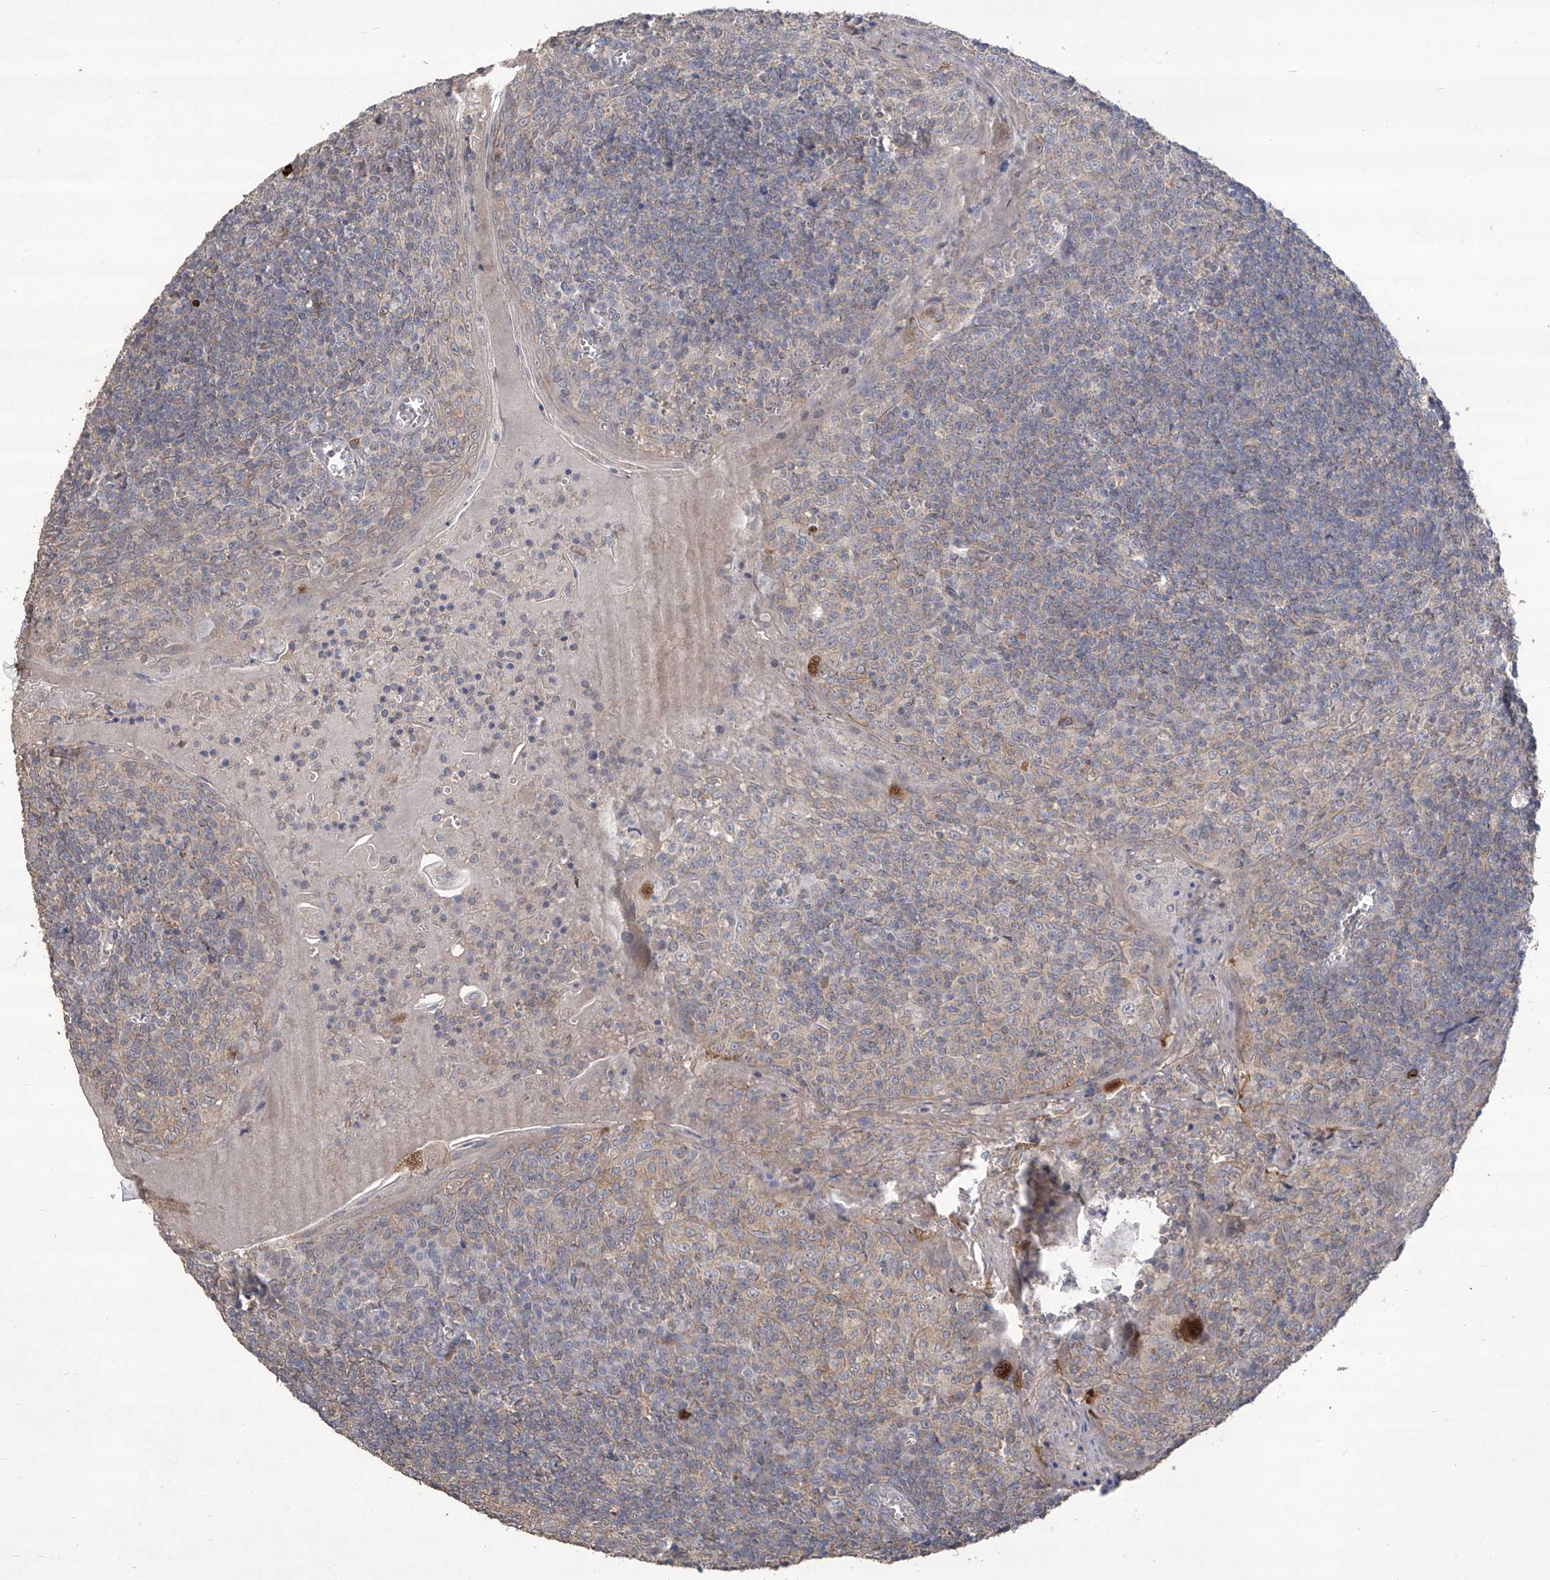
{"staining": {"intensity": "negative", "quantity": "none", "location": "none"}, "tissue": "tonsil", "cell_type": "Germinal center cells", "image_type": "normal", "snomed": [{"axis": "morphology", "description": "Normal tissue, NOS"}, {"axis": "topography", "description": "Tonsil"}], "caption": "Germinal center cells show no significant expression in benign tonsil. (Stains: DAB immunohistochemistry with hematoxylin counter stain, Microscopy: brightfield microscopy at high magnification).", "gene": "TXNIP", "patient": {"sex": "male", "age": 27}}